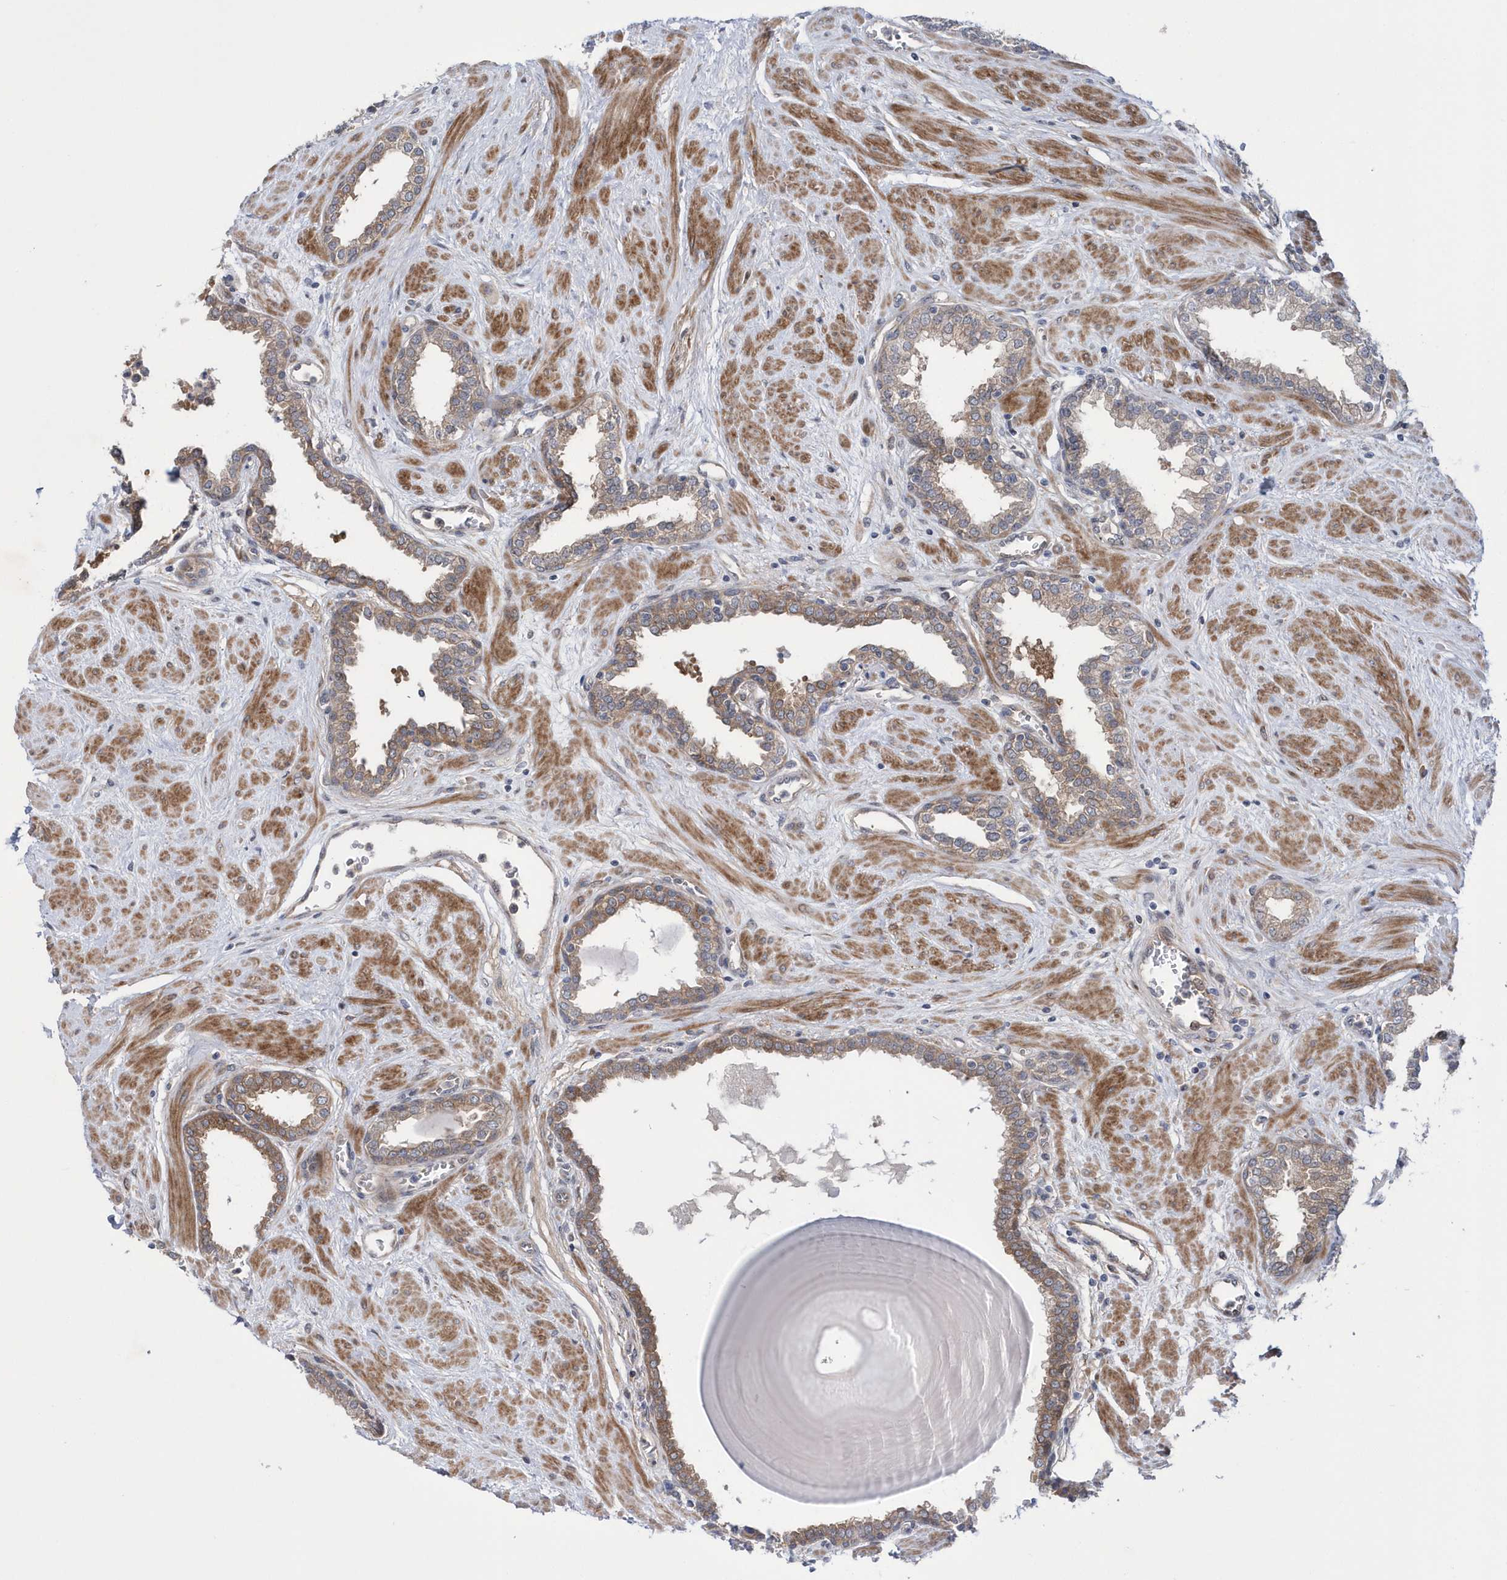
{"staining": {"intensity": "strong", "quantity": "25%-75%", "location": "cytoplasmic/membranous"}, "tissue": "prostate", "cell_type": "Glandular cells", "image_type": "normal", "snomed": [{"axis": "morphology", "description": "Normal tissue, NOS"}, {"axis": "topography", "description": "Prostate"}], "caption": "High-power microscopy captured an IHC image of normal prostate, revealing strong cytoplasmic/membranous expression in approximately 25%-75% of glandular cells. The staining is performed using DAB brown chromogen to label protein expression. The nuclei are counter-stained blue using hematoxylin.", "gene": "DSPP", "patient": {"sex": "male", "age": 51}}